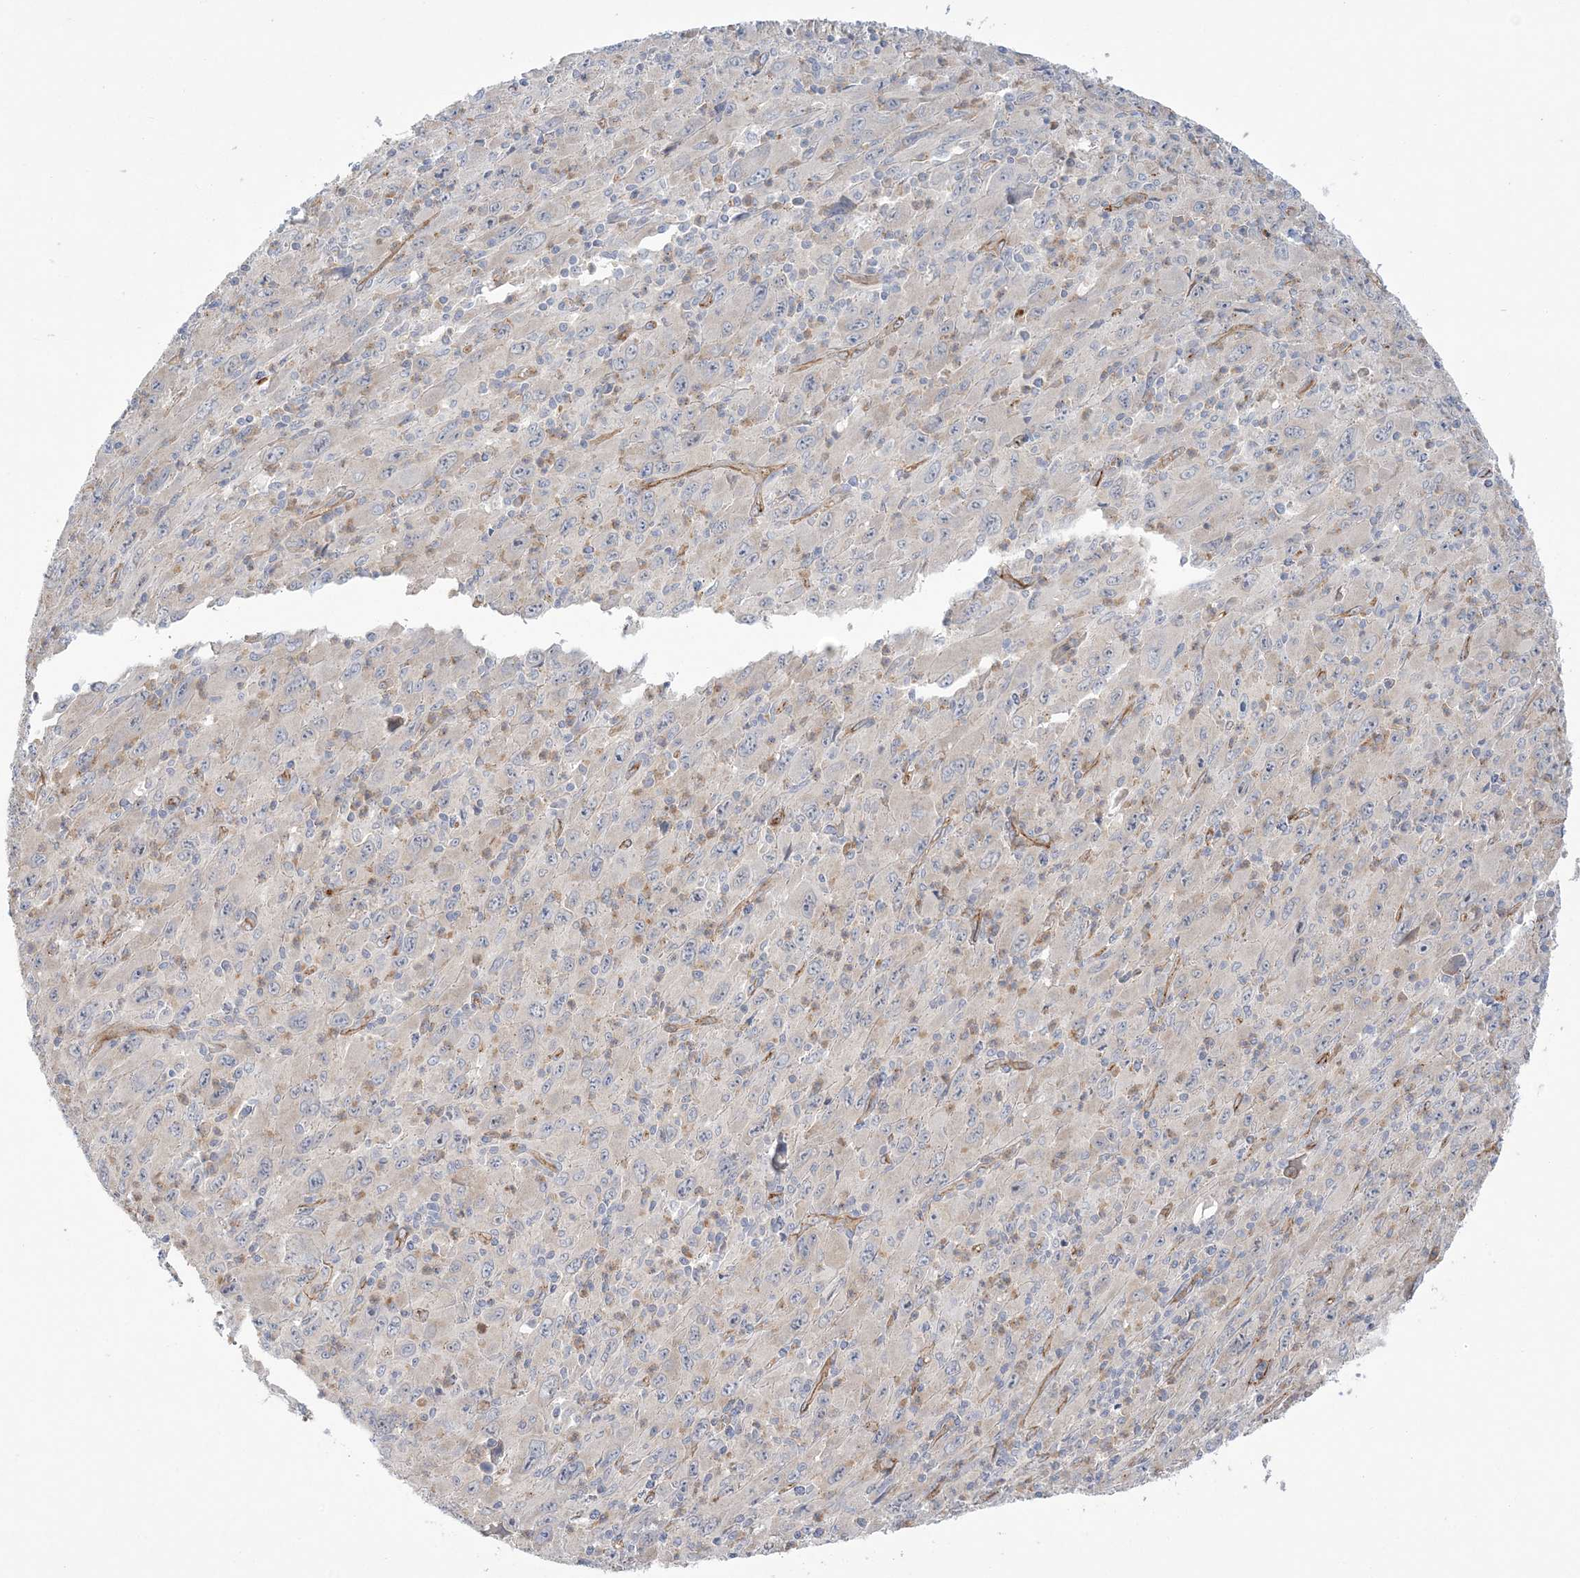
{"staining": {"intensity": "negative", "quantity": "none", "location": "none"}, "tissue": "melanoma", "cell_type": "Tumor cells", "image_type": "cancer", "snomed": [{"axis": "morphology", "description": "Malignant melanoma, Metastatic site"}, {"axis": "topography", "description": "Skin"}], "caption": "Micrograph shows no protein positivity in tumor cells of malignant melanoma (metastatic site) tissue.", "gene": "FARSB", "patient": {"sex": "female", "age": 56}}